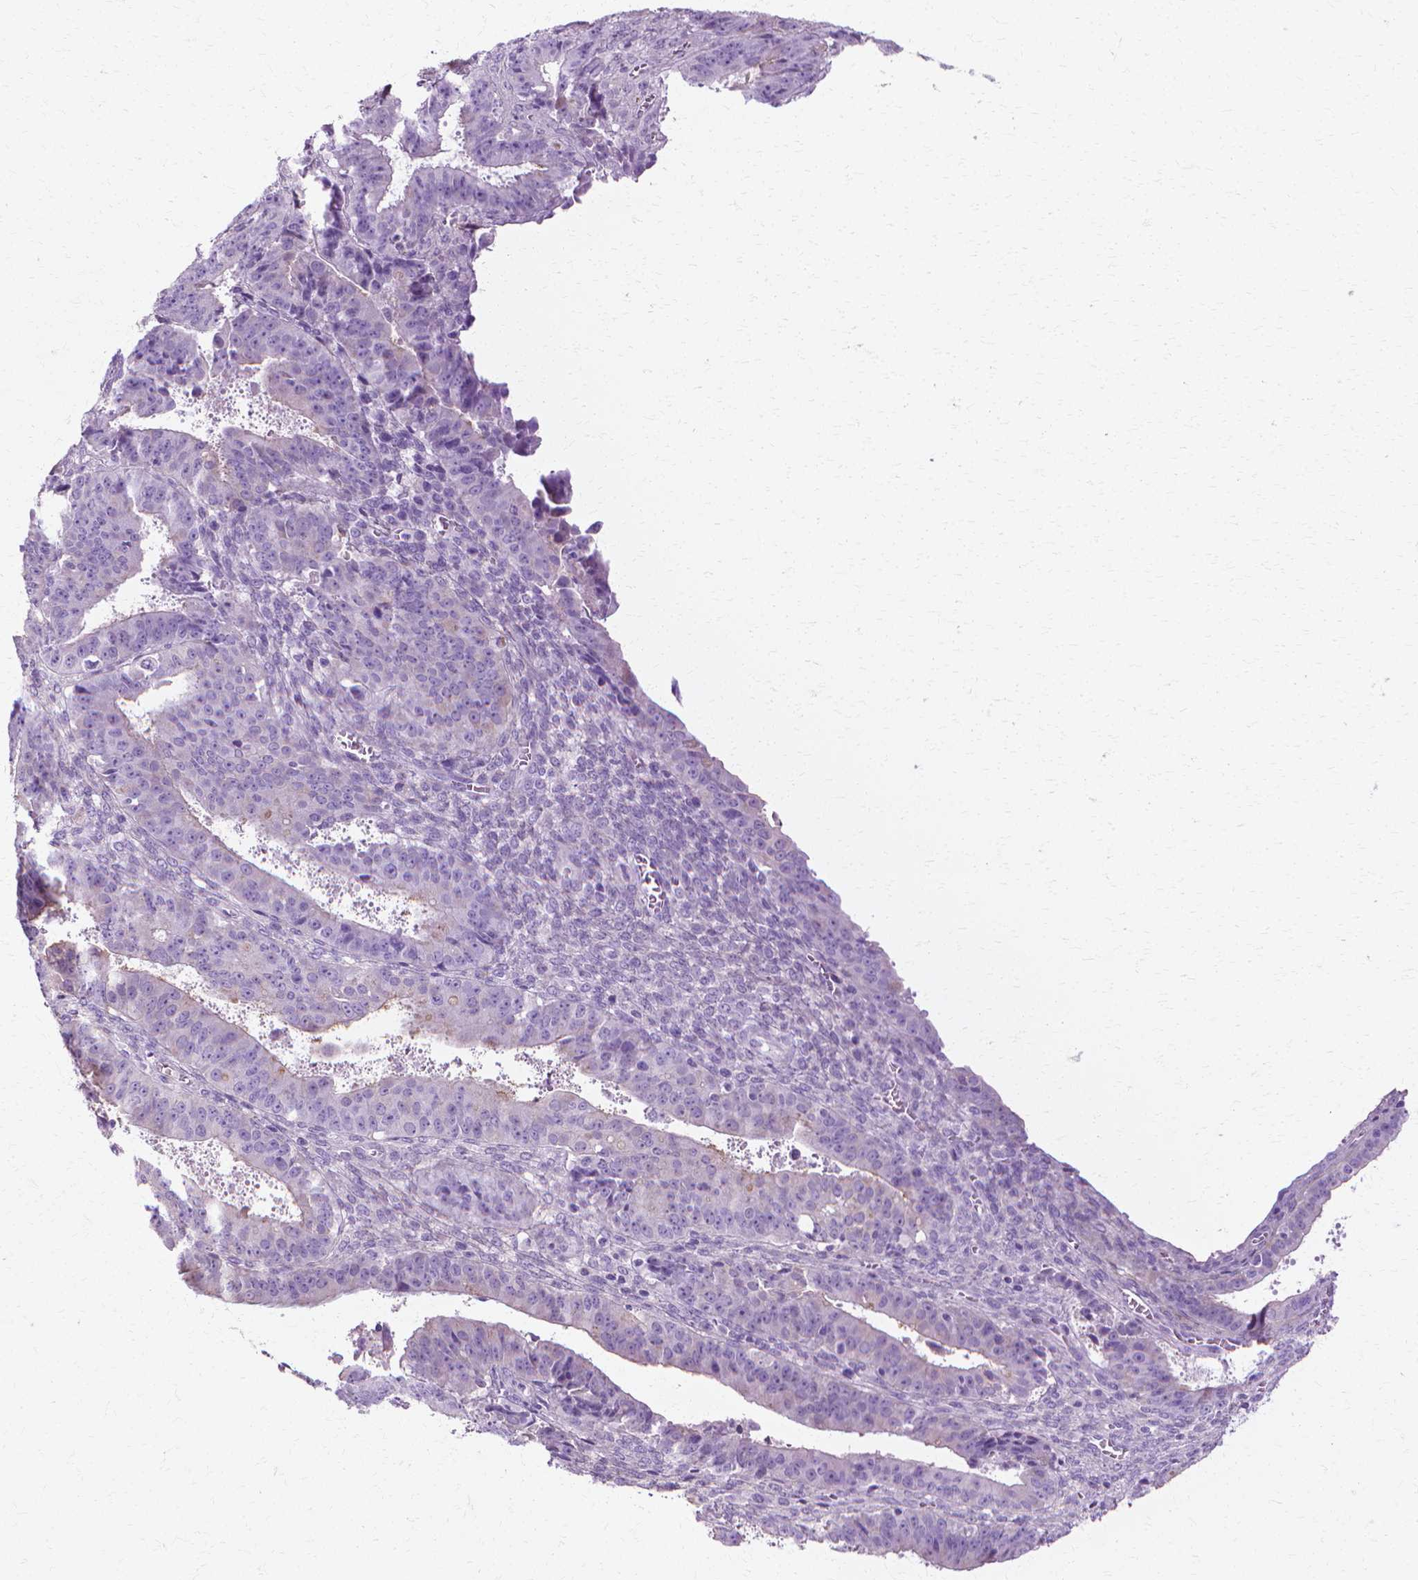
{"staining": {"intensity": "negative", "quantity": "none", "location": "none"}, "tissue": "ovarian cancer", "cell_type": "Tumor cells", "image_type": "cancer", "snomed": [{"axis": "morphology", "description": "Carcinoma, endometroid"}, {"axis": "topography", "description": "Ovary"}], "caption": "Endometroid carcinoma (ovarian) stained for a protein using immunohistochemistry shows no positivity tumor cells.", "gene": "CFAP157", "patient": {"sex": "female", "age": 42}}